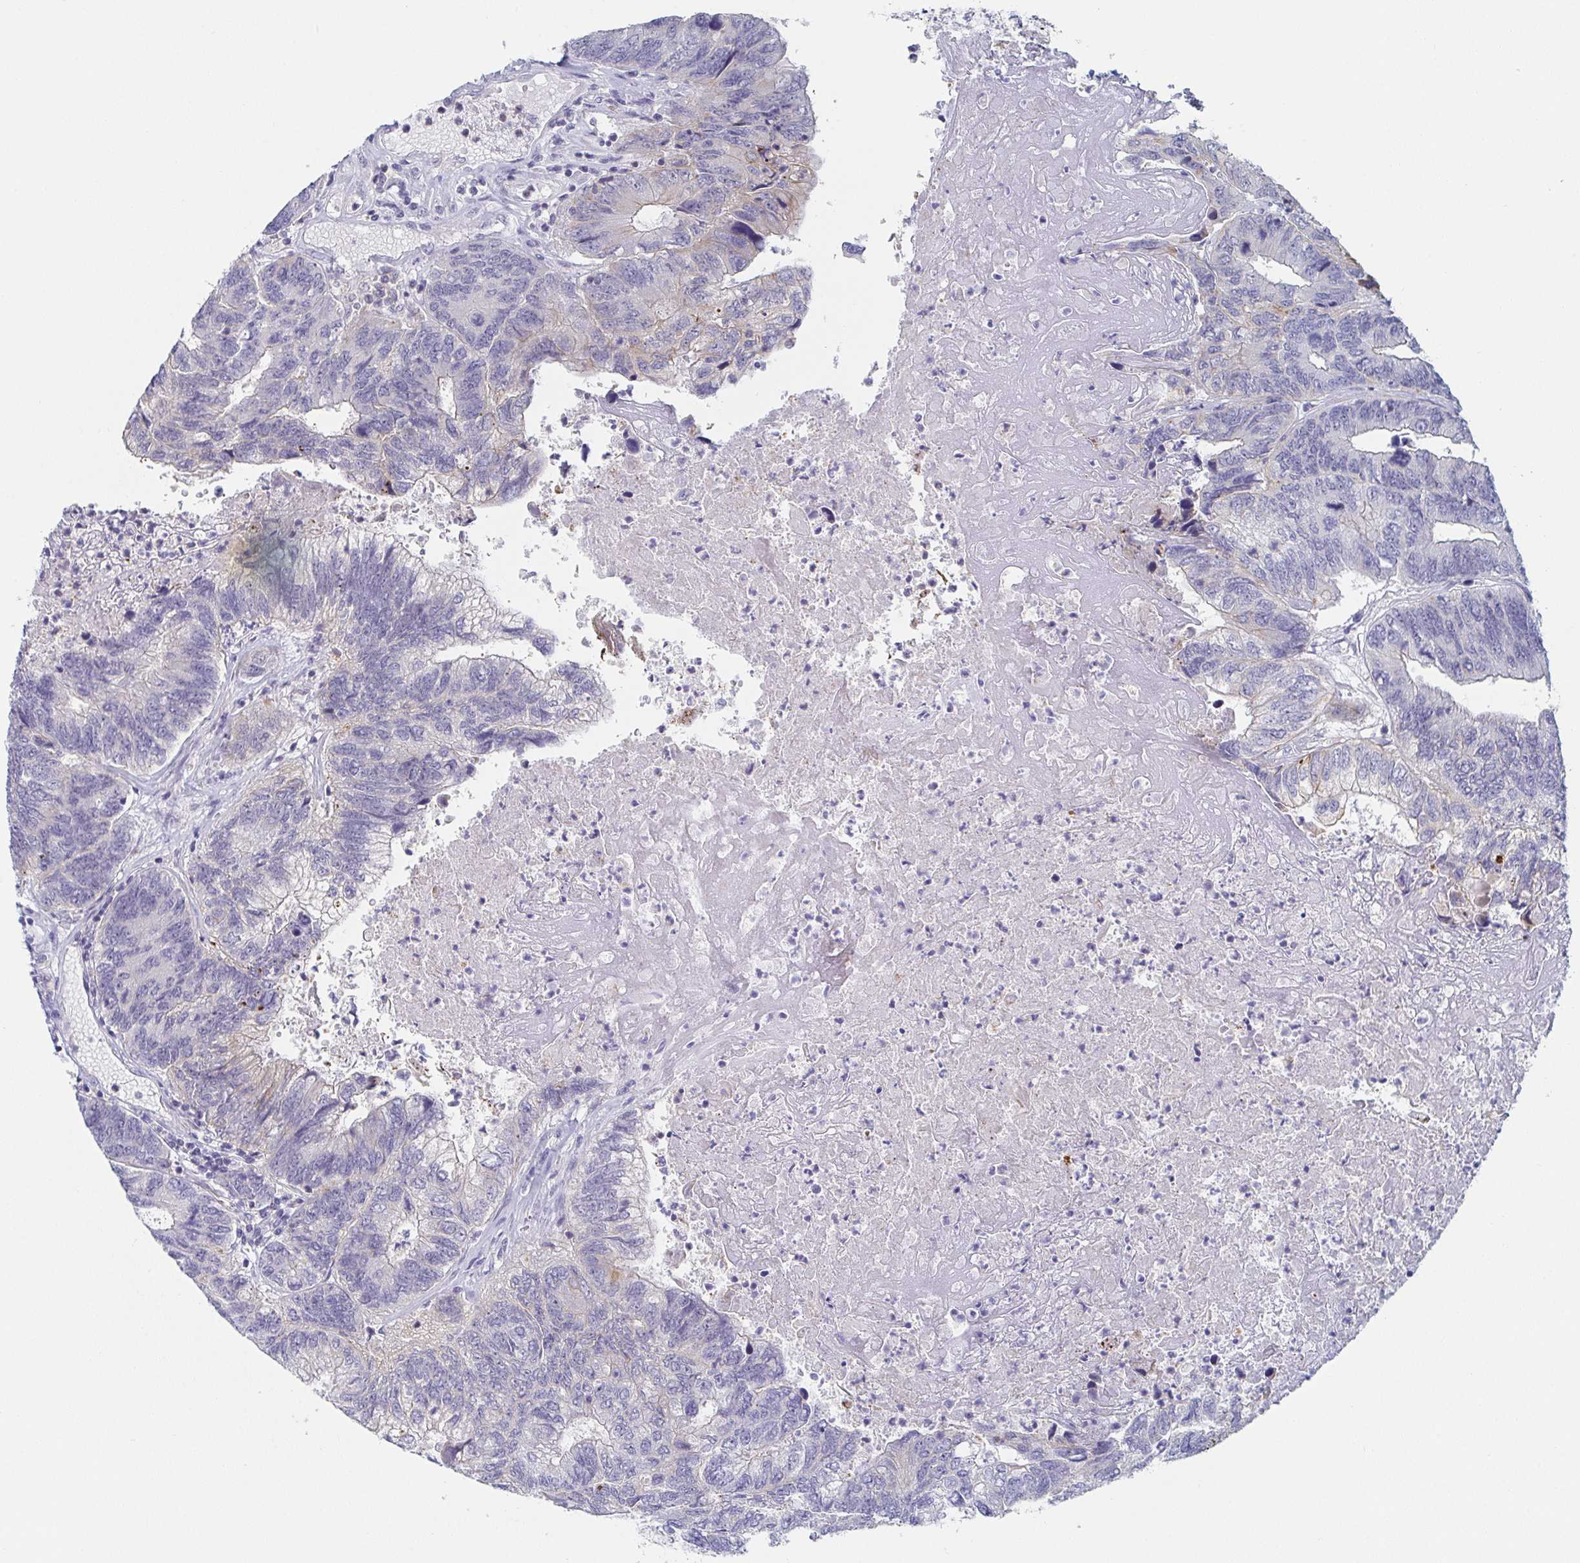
{"staining": {"intensity": "negative", "quantity": "none", "location": "none"}, "tissue": "colorectal cancer", "cell_type": "Tumor cells", "image_type": "cancer", "snomed": [{"axis": "morphology", "description": "Adenocarcinoma, NOS"}, {"axis": "topography", "description": "Colon"}], "caption": "Human adenocarcinoma (colorectal) stained for a protein using immunohistochemistry (IHC) demonstrates no positivity in tumor cells.", "gene": "RHOV", "patient": {"sex": "female", "age": 67}}